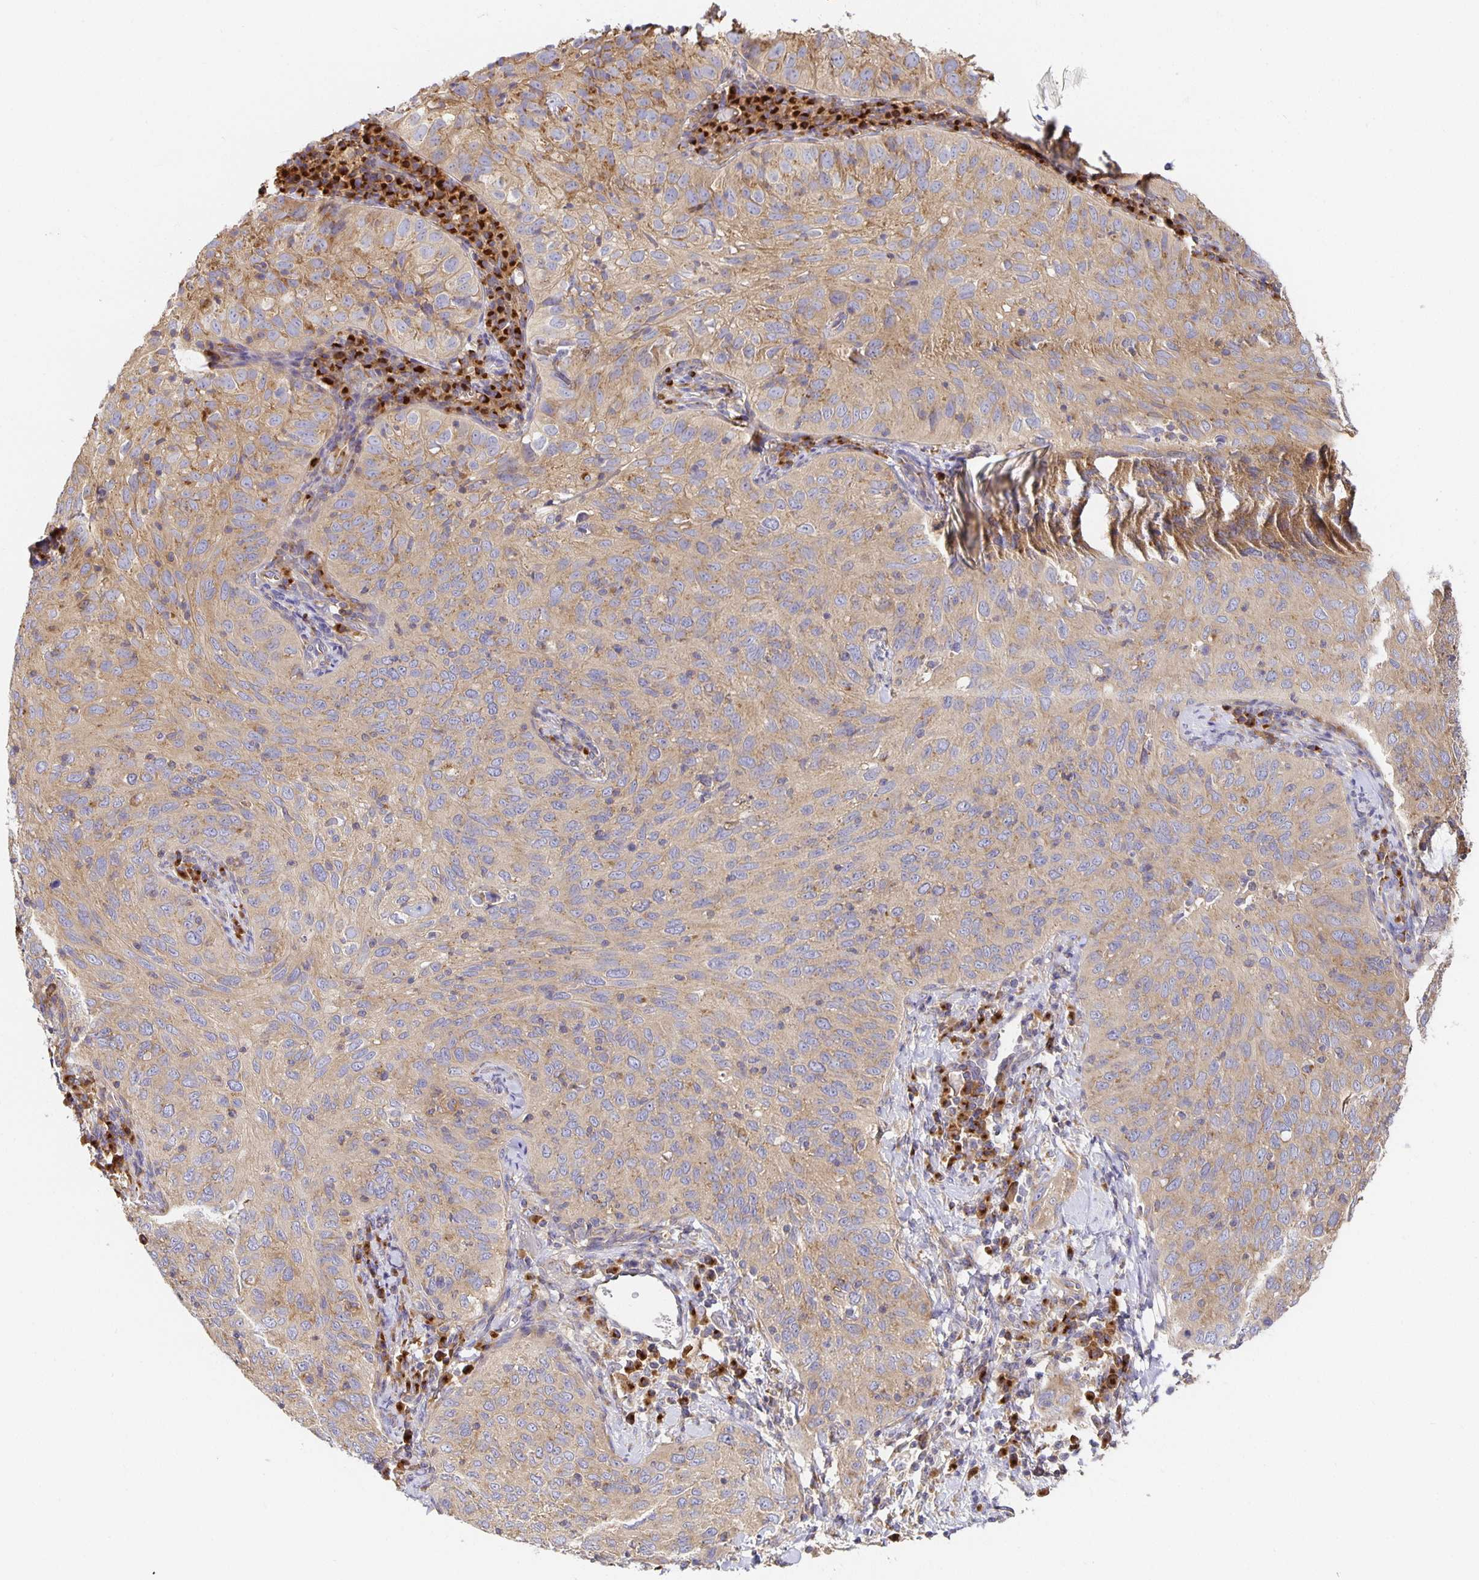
{"staining": {"intensity": "weak", "quantity": ">75%", "location": "cytoplasmic/membranous"}, "tissue": "cervical cancer", "cell_type": "Tumor cells", "image_type": "cancer", "snomed": [{"axis": "morphology", "description": "Squamous cell carcinoma, NOS"}, {"axis": "topography", "description": "Cervix"}], "caption": "Brown immunohistochemical staining in human cervical squamous cell carcinoma reveals weak cytoplasmic/membranous positivity in approximately >75% of tumor cells.", "gene": "USO1", "patient": {"sex": "female", "age": 52}}